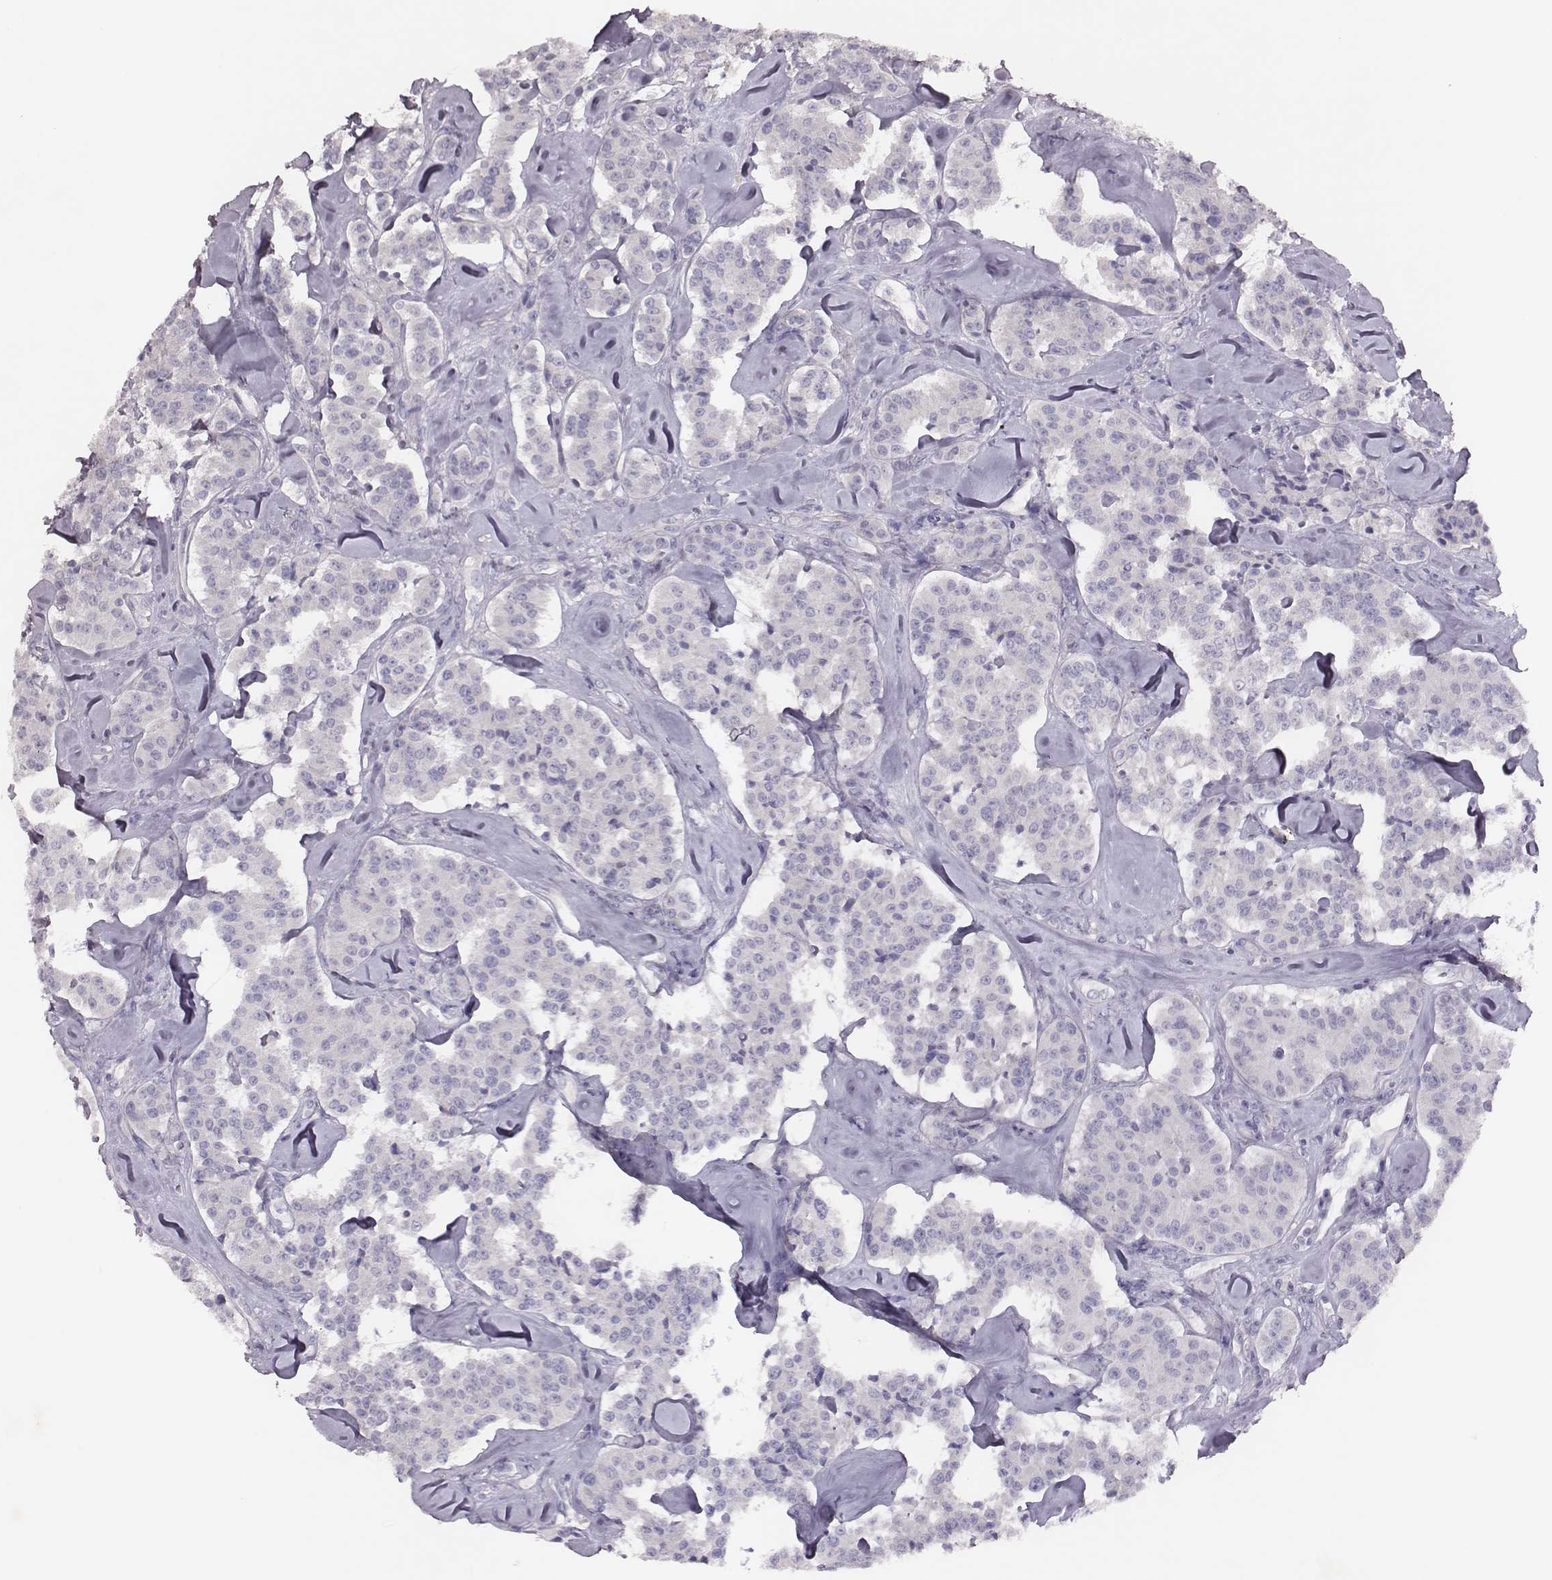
{"staining": {"intensity": "negative", "quantity": "none", "location": "none"}, "tissue": "carcinoid", "cell_type": "Tumor cells", "image_type": "cancer", "snomed": [{"axis": "morphology", "description": "Carcinoid, malignant, NOS"}, {"axis": "topography", "description": "Pancreas"}], "caption": "The photomicrograph reveals no significant staining in tumor cells of carcinoid.", "gene": "P2RY10", "patient": {"sex": "male", "age": 41}}